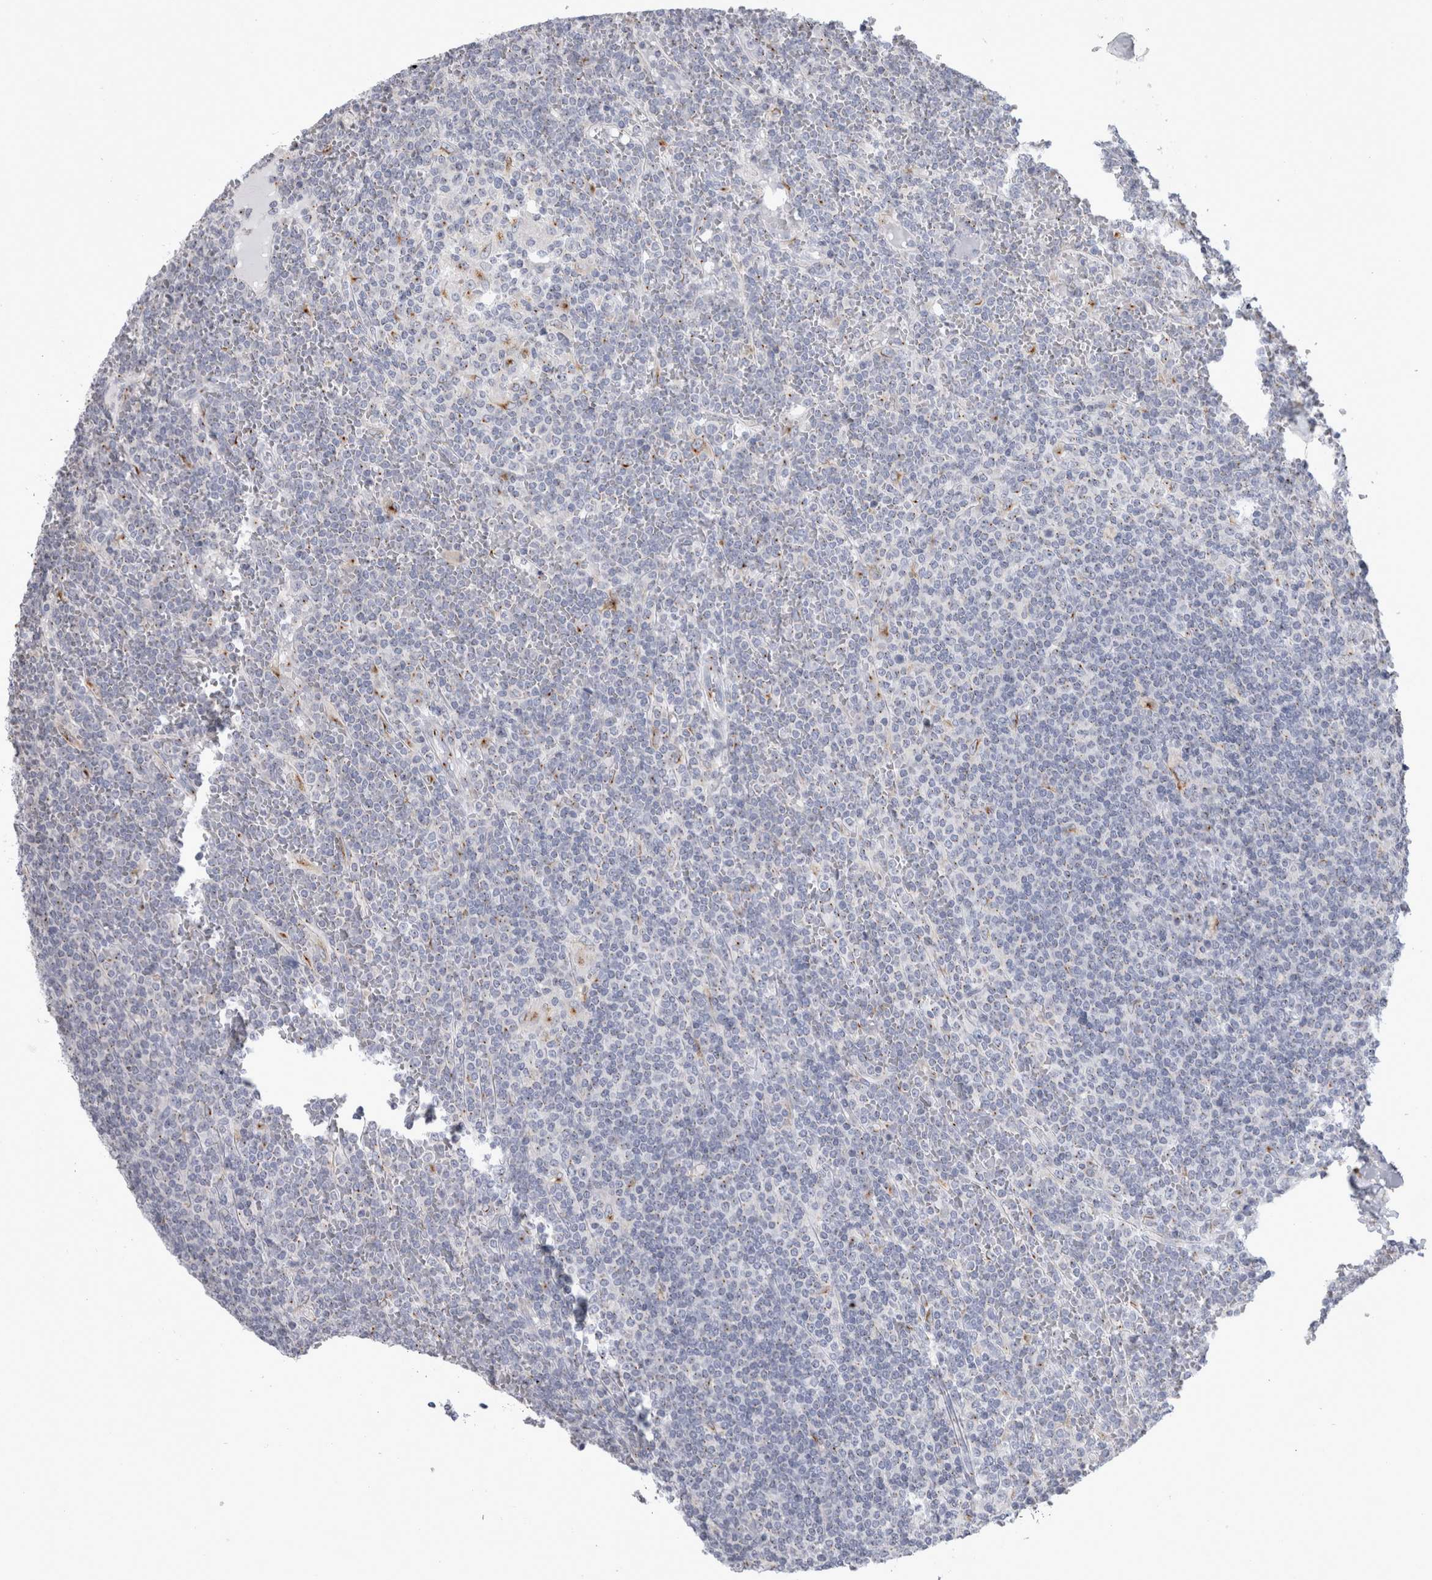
{"staining": {"intensity": "negative", "quantity": "none", "location": "none"}, "tissue": "lymphoma", "cell_type": "Tumor cells", "image_type": "cancer", "snomed": [{"axis": "morphology", "description": "Malignant lymphoma, non-Hodgkin's type, Low grade"}, {"axis": "topography", "description": "Spleen"}], "caption": "A photomicrograph of human lymphoma is negative for staining in tumor cells.", "gene": "AKAP9", "patient": {"sex": "female", "age": 19}}